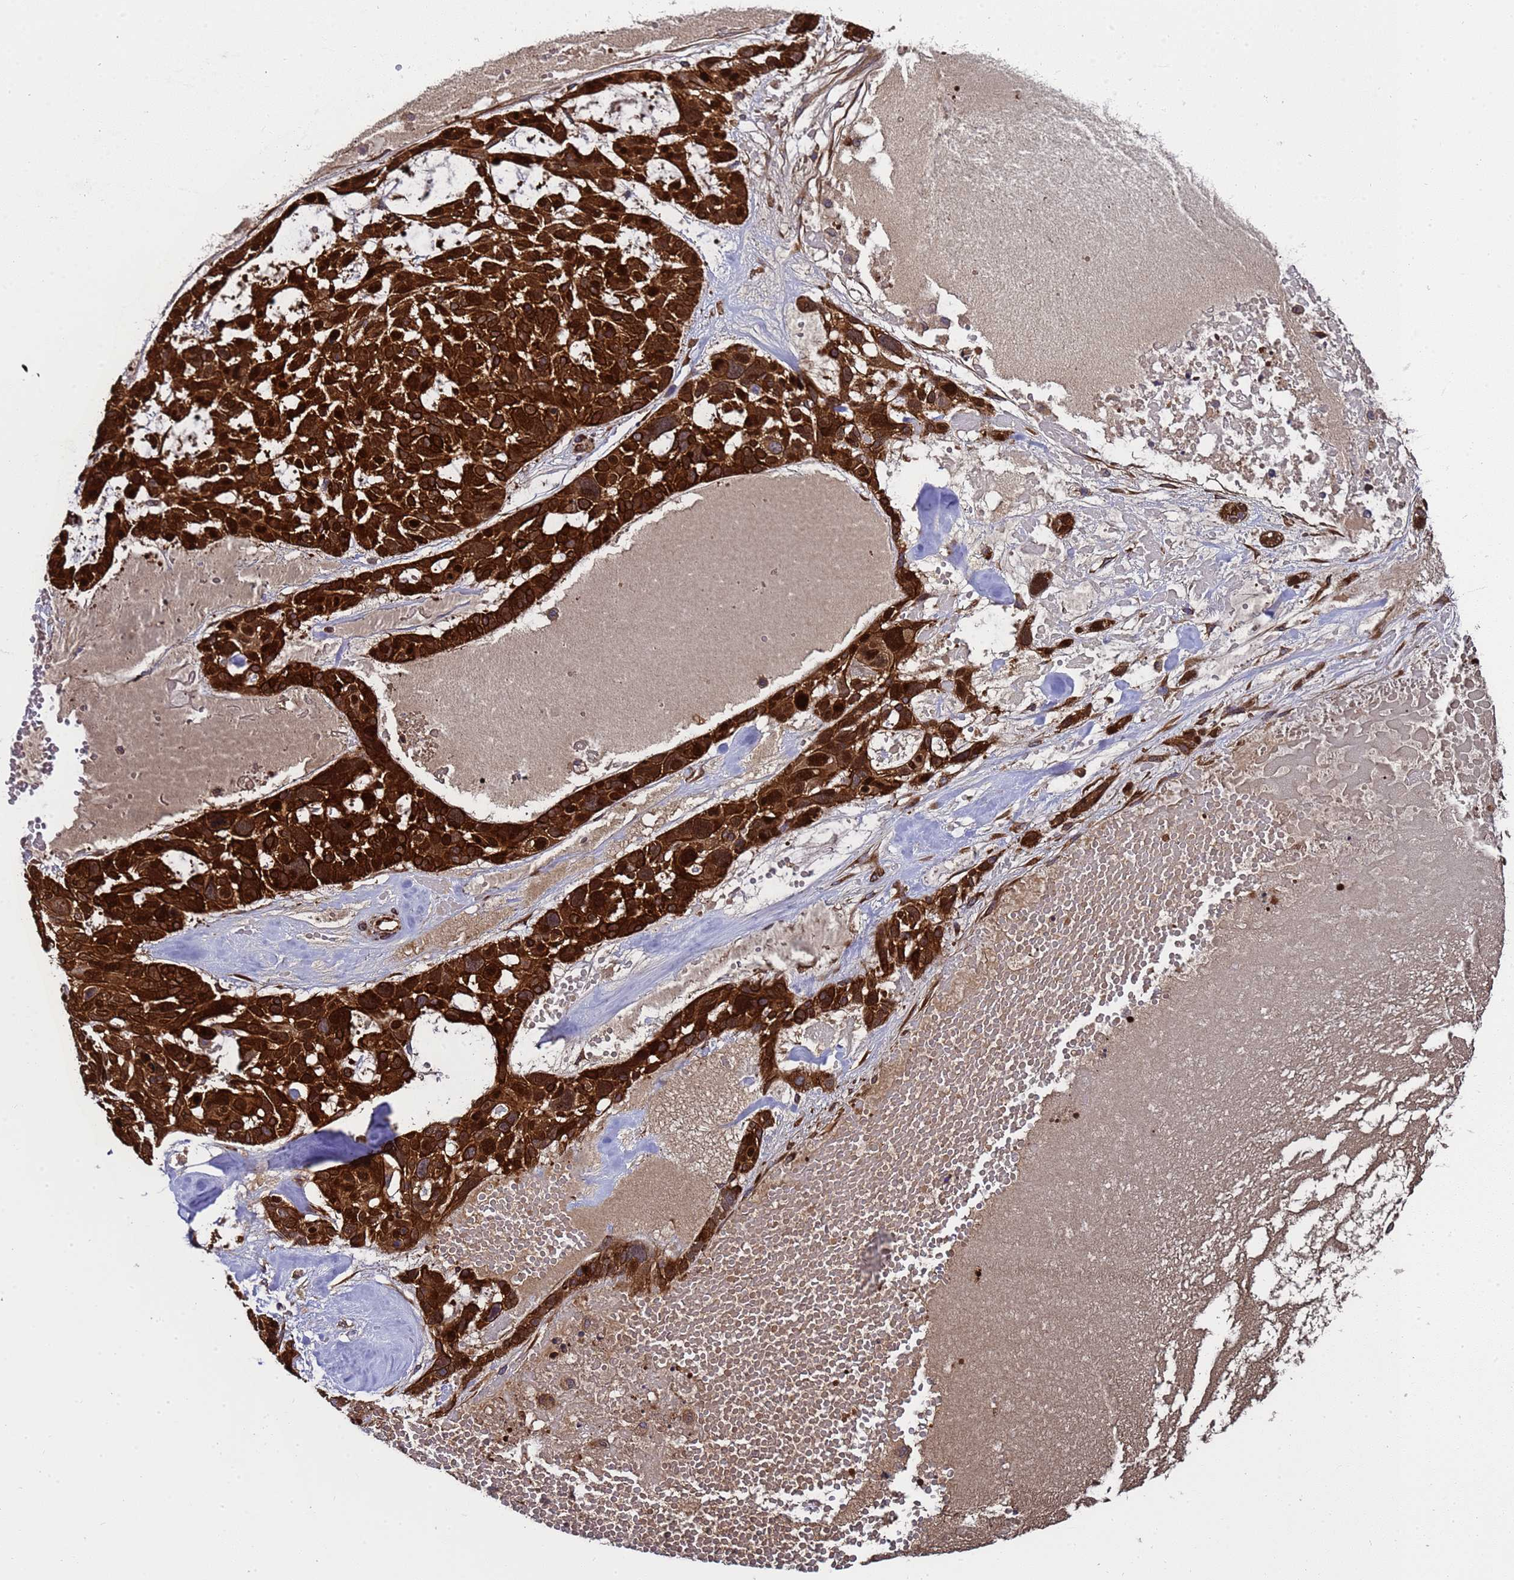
{"staining": {"intensity": "strong", "quantity": ">75%", "location": "cytoplasmic/membranous"}, "tissue": "skin cancer", "cell_type": "Tumor cells", "image_type": "cancer", "snomed": [{"axis": "morphology", "description": "Basal cell carcinoma"}, {"axis": "topography", "description": "Skin"}], "caption": "Skin basal cell carcinoma tissue exhibits strong cytoplasmic/membranous positivity in approximately >75% of tumor cells (brown staining indicates protein expression, while blue staining denotes nuclei).", "gene": "MOCS1", "patient": {"sex": "male", "age": 88}}